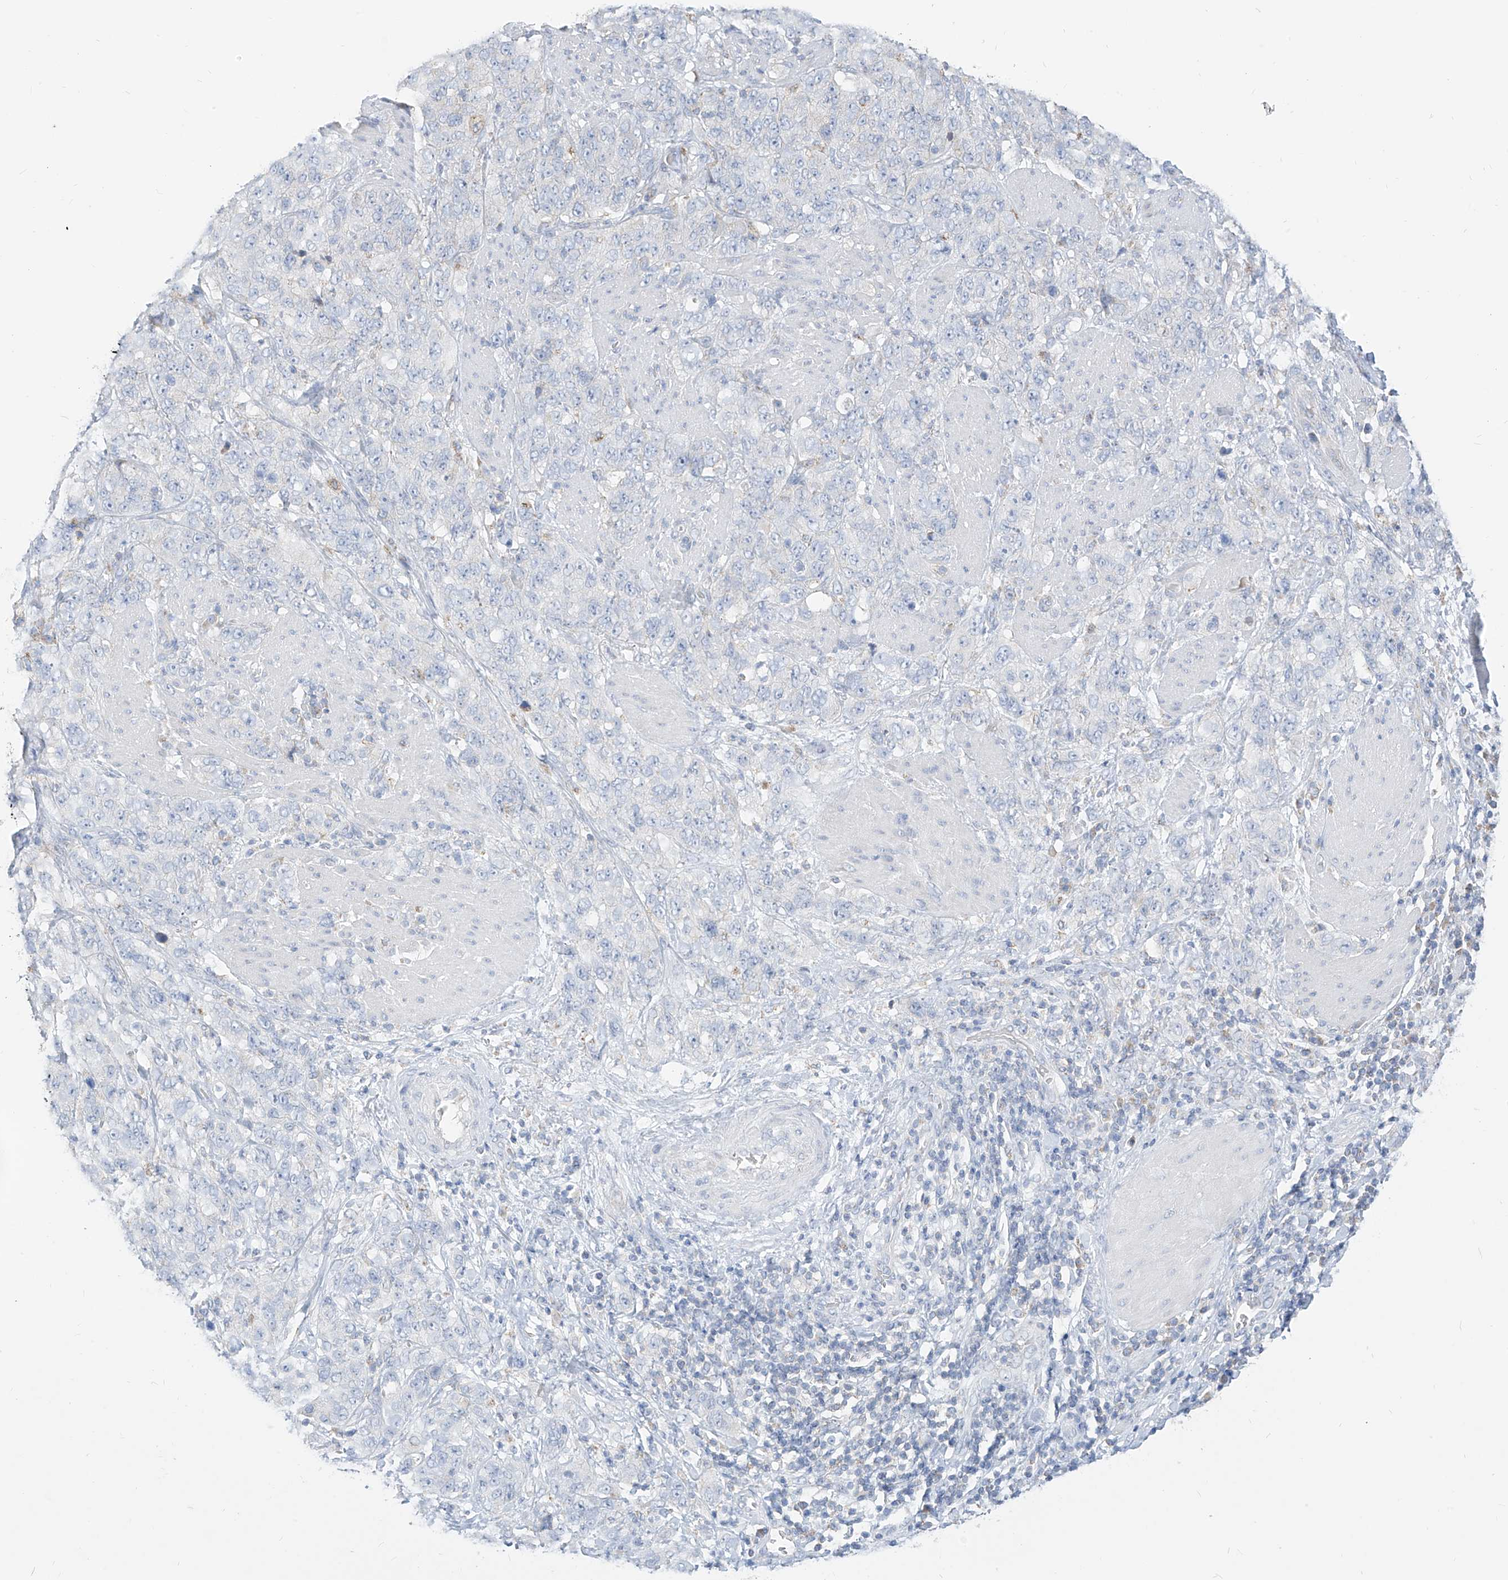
{"staining": {"intensity": "negative", "quantity": "none", "location": "none"}, "tissue": "stomach cancer", "cell_type": "Tumor cells", "image_type": "cancer", "snomed": [{"axis": "morphology", "description": "Adenocarcinoma, NOS"}, {"axis": "topography", "description": "Stomach"}], "caption": "This is a photomicrograph of immunohistochemistry staining of adenocarcinoma (stomach), which shows no staining in tumor cells. Brightfield microscopy of immunohistochemistry (IHC) stained with DAB (brown) and hematoxylin (blue), captured at high magnification.", "gene": "RASA2", "patient": {"sex": "male", "age": 48}}